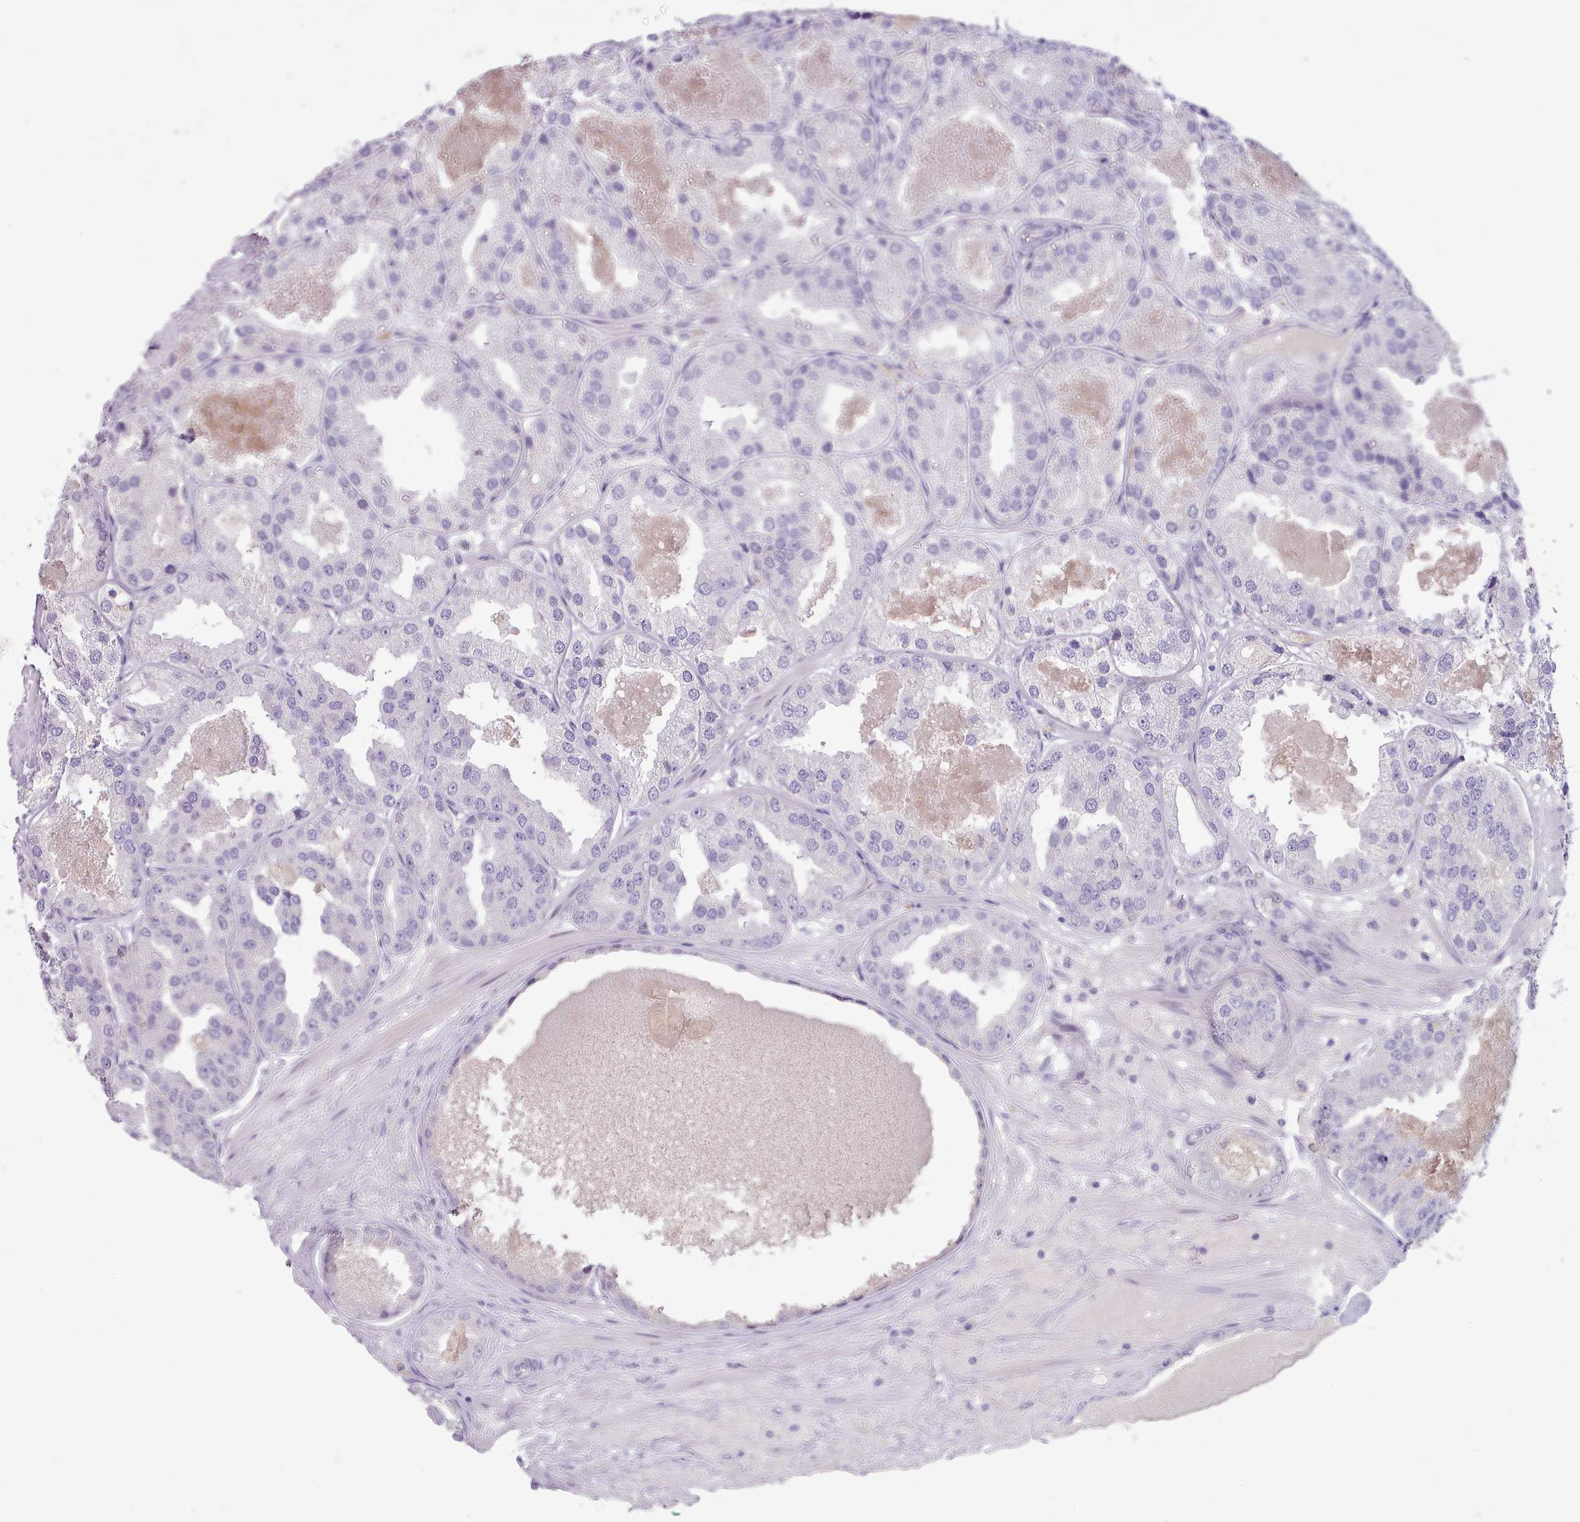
{"staining": {"intensity": "negative", "quantity": "none", "location": "none"}, "tissue": "prostate cancer", "cell_type": "Tumor cells", "image_type": "cancer", "snomed": [{"axis": "morphology", "description": "Adenocarcinoma, High grade"}, {"axis": "topography", "description": "Prostate"}], "caption": "Immunohistochemical staining of human adenocarcinoma (high-grade) (prostate) shows no significant positivity in tumor cells.", "gene": "TOX2", "patient": {"sex": "male", "age": 63}}